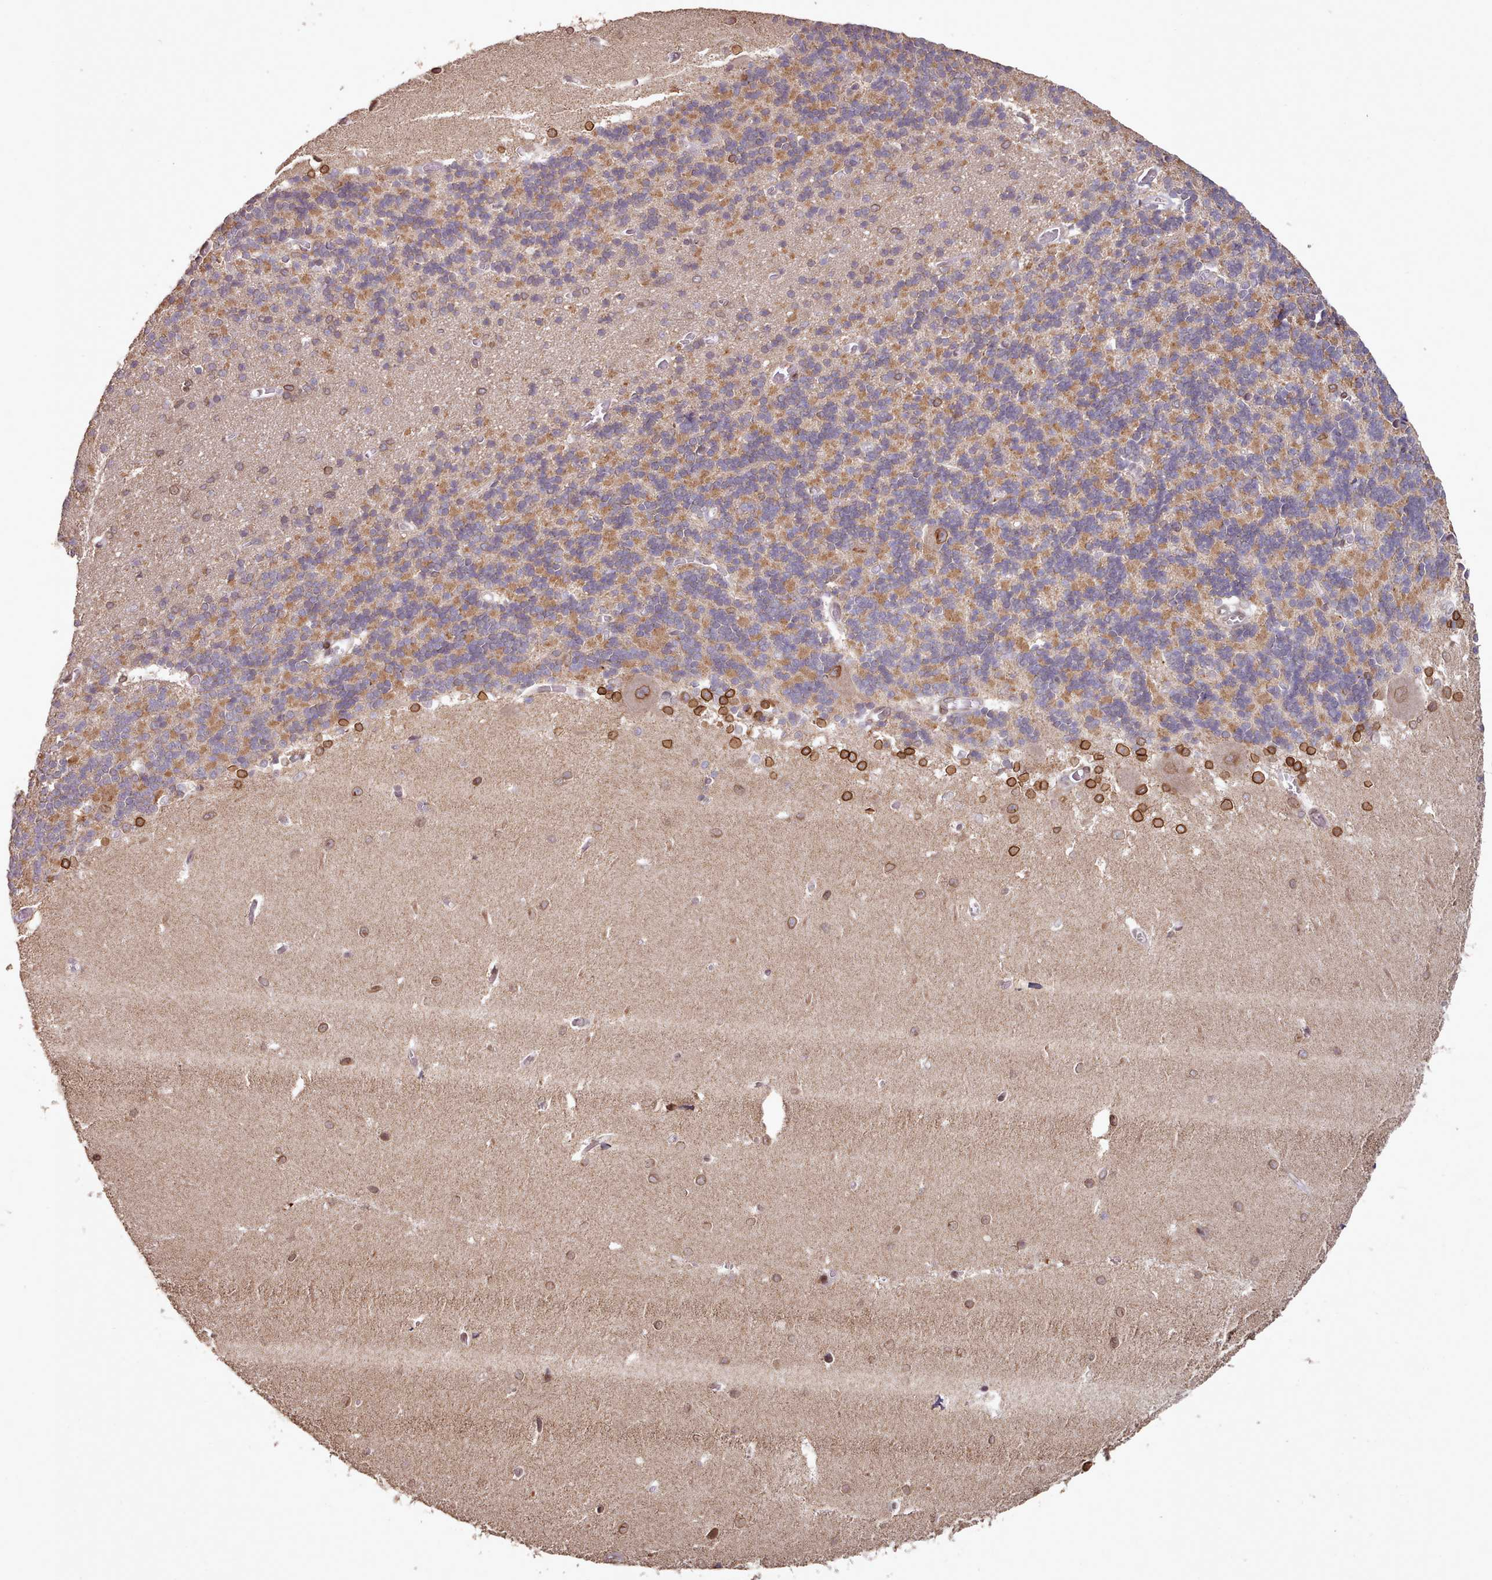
{"staining": {"intensity": "moderate", "quantity": "25%-75%", "location": "cytoplasmic/membranous"}, "tissue": "cerebellum", "cell_type": "Cells in granular layer", "image_type": "normal", "snomed": [{"axis": "morphology", "description": "Normal tissue, NOS"}, {"axis": "topography", "description": "Cerebellum"}], "caption": "This histopathology image reveals IHC staining of benign cerebellum, with medium moderate cytoplasmic/membranous positivity in approximately 25%-75% of cells in granular layer.", "gene": "TOR1AIP1", "patient": {"sex": "male", "age": 37}}